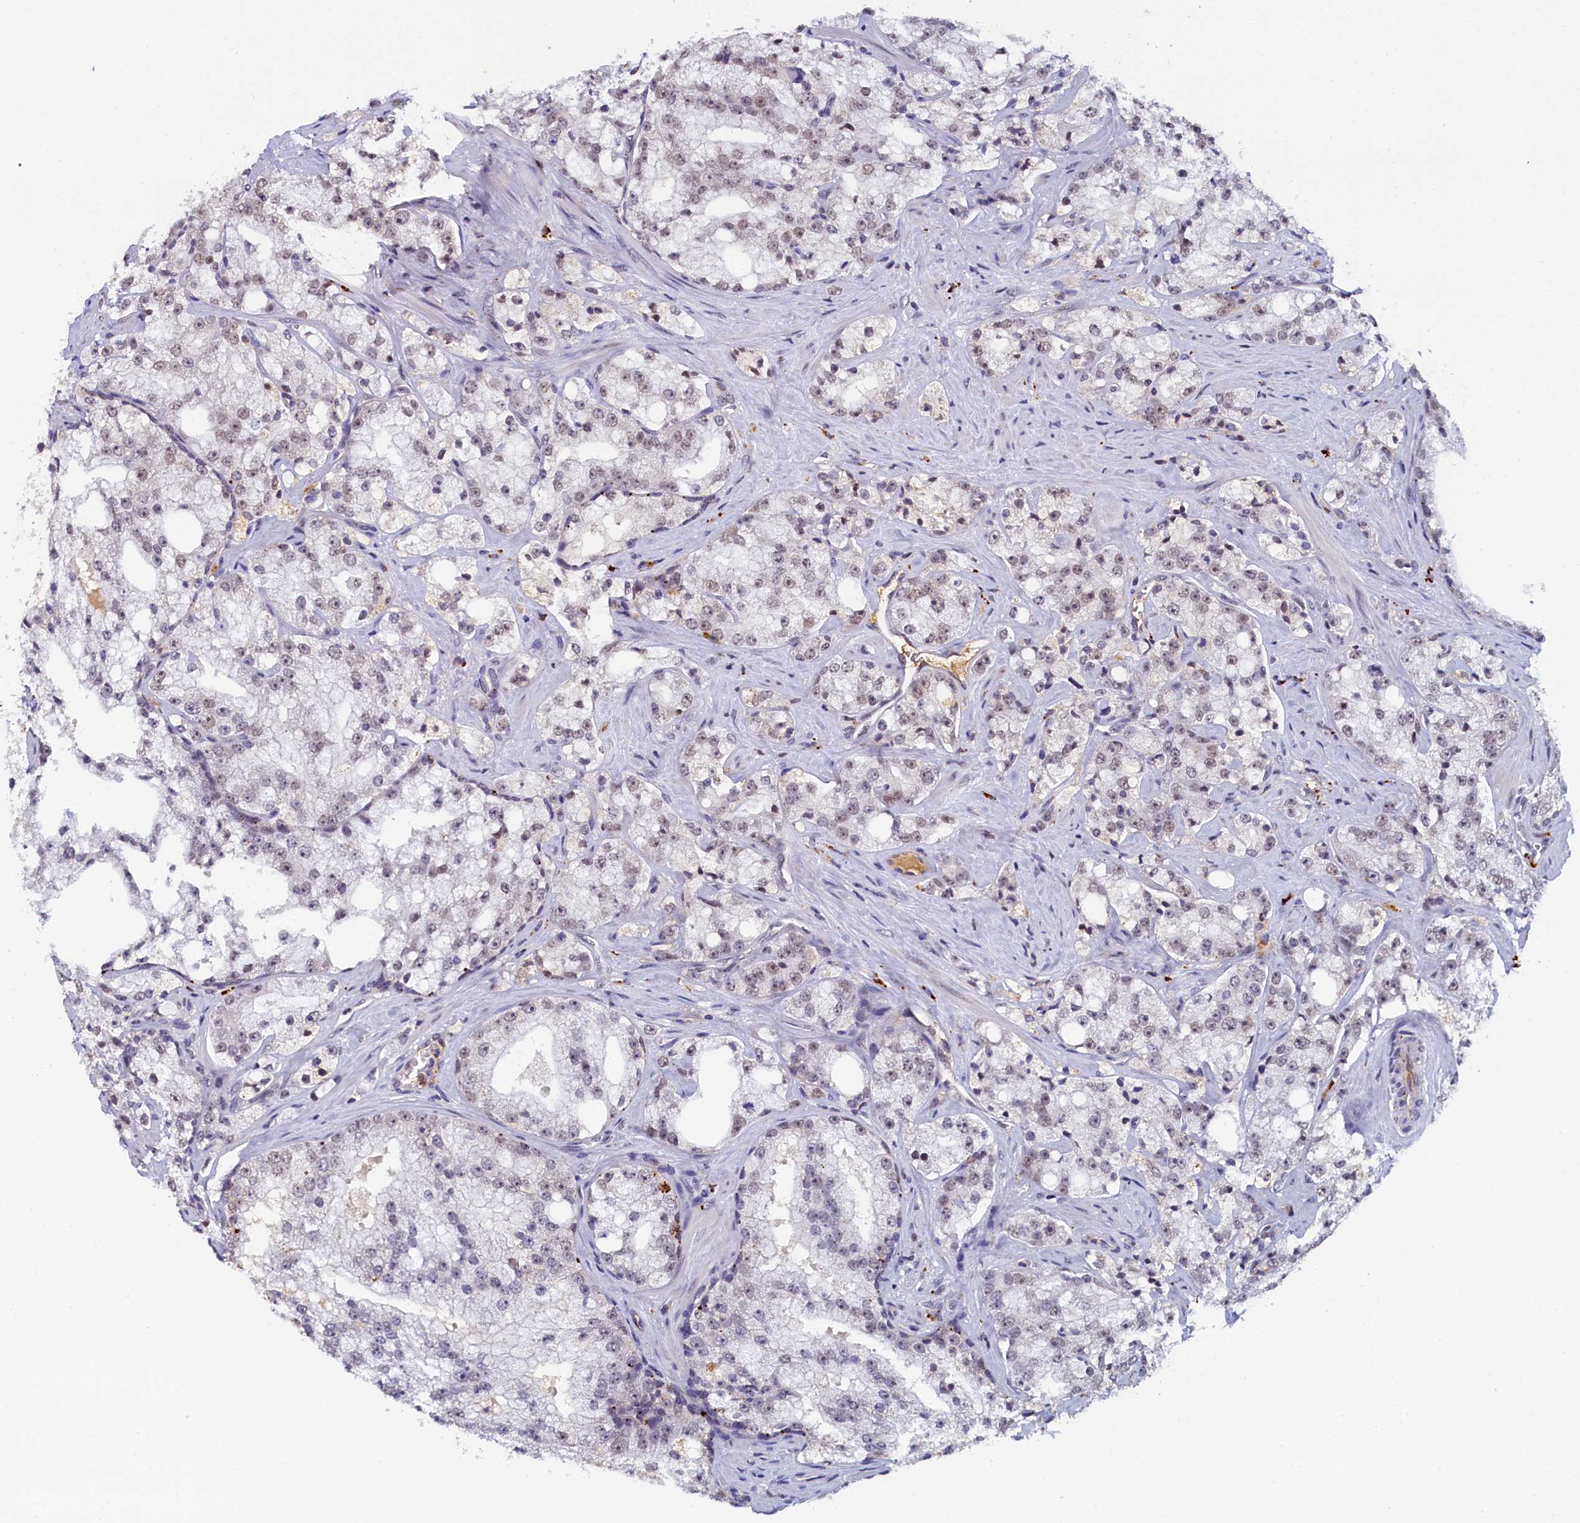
{"staining": {"intensity": "weak", "quantity": "<25%", "location": "nuclear"}, "tissue": "prostate cancer", "cell_type": "Tumor cells", "image_type": "cancer", "snomed": [{"axis": "morphology", "description": "Adenocarcinoma, High grade"}, {"axis": "topography", "description": "Prostate"}], "caption": "Immunohistochemistry (IHC) of prostate cancer exhibits no positivity in tumor cells.", "gene": "INTS14", "patient": {"sex": "male", "age": 64}}